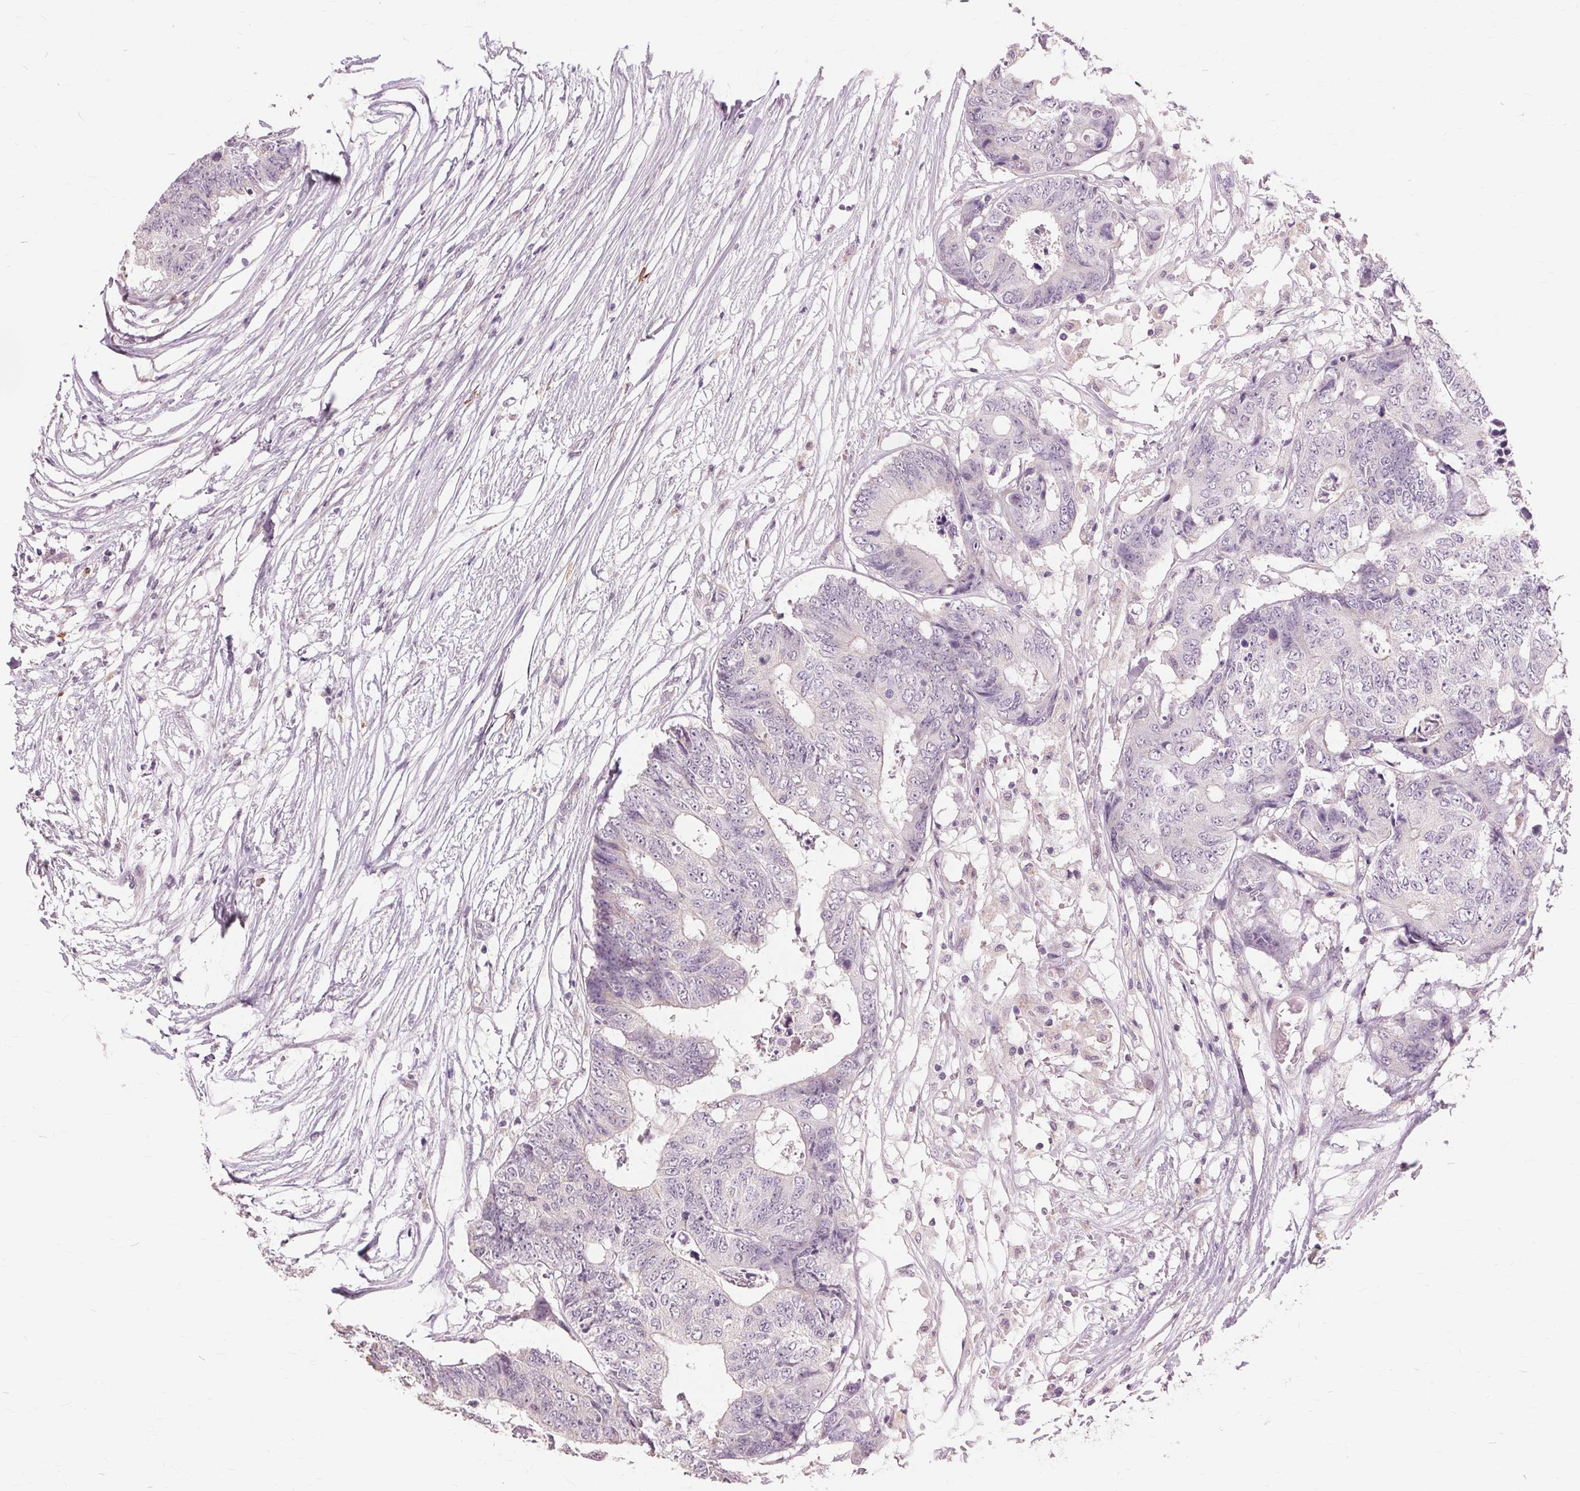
{"staining": {"intensity": "negative", "quantity": "none", "location": "none"}, "tissue": "colorectal cancer", "cell_type": "Tumor cells", "image_type": "cancer", "snomed": [{"axis": "morphology", "description": "Adenocarcinoma, NOS"}, {"axis": "topography", "description": "Colon"}], "caption": "There is no significant positivity in tumor cells of colorectal adenocarcinoma. (DAB (3,3'-diaminobenzidine) immunohistochemistry, high magnification).", "gene": "SIGLEC6", "patient": {"sex": "female", "age": 48}}